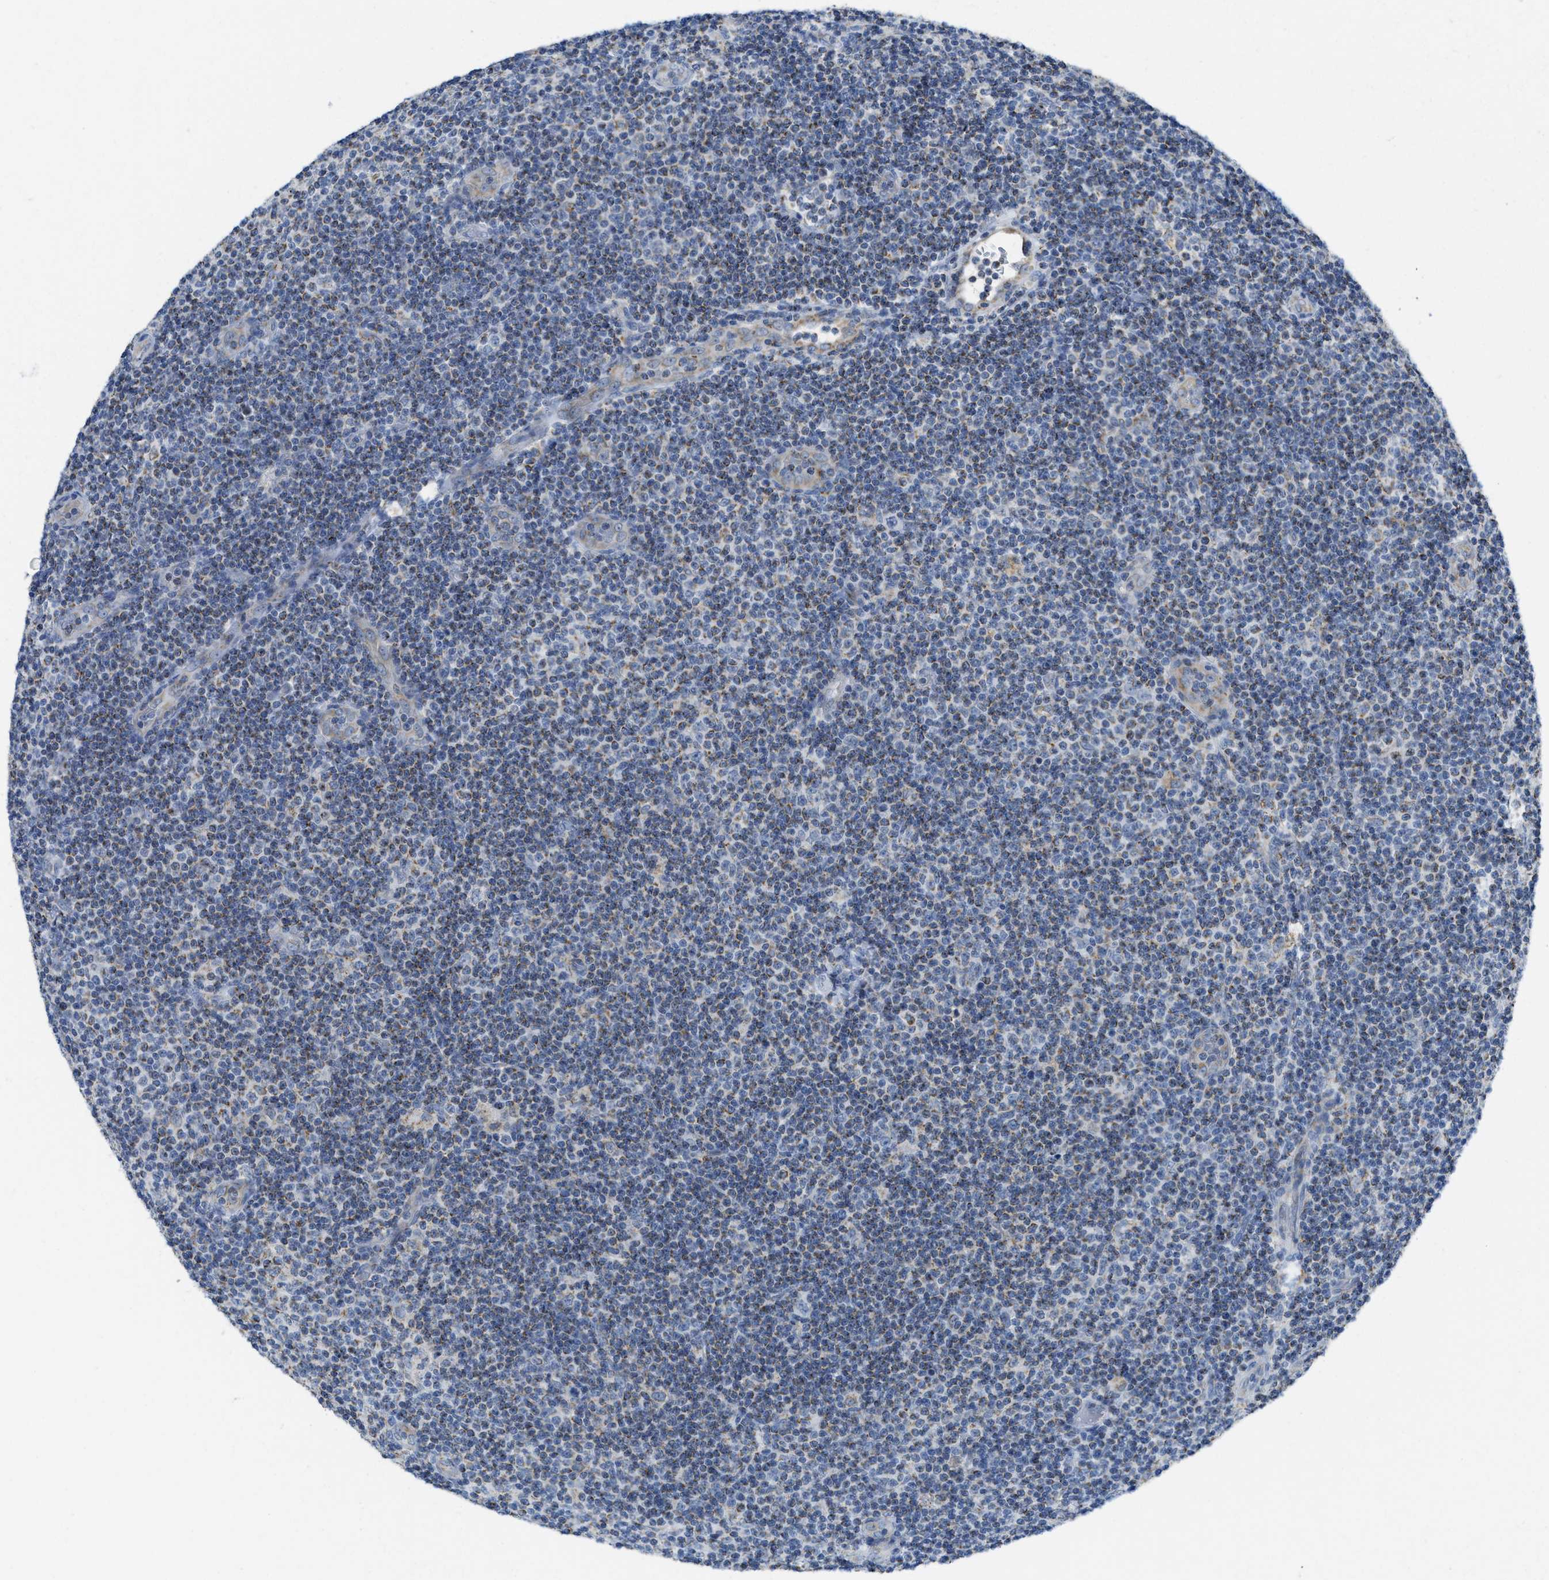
{"staining": {"intensity": "negative", "quantity": "none", "location": "none"}, "tissue": "lymphoma", "cell_type": "Tumor cells", "image_type": "cancer", "snomed": [{"axis": "morphology", "description": "Malignant lymphoma, non-Hodgkin's type, Low grade"}, {"axis": "topography", "description": "Lymph node"}], "caption": "Malignant lymphoma, non-Hodgkin's type (low-grade) was stained to show a protein in brown. There is no significant positivity in tumor cells. (Brightfield microscopy of DAB immunohistochemistry (IHC) at high magnification).", "gene": "GATD3", "patient": {"sex": "male", "age": 83}}